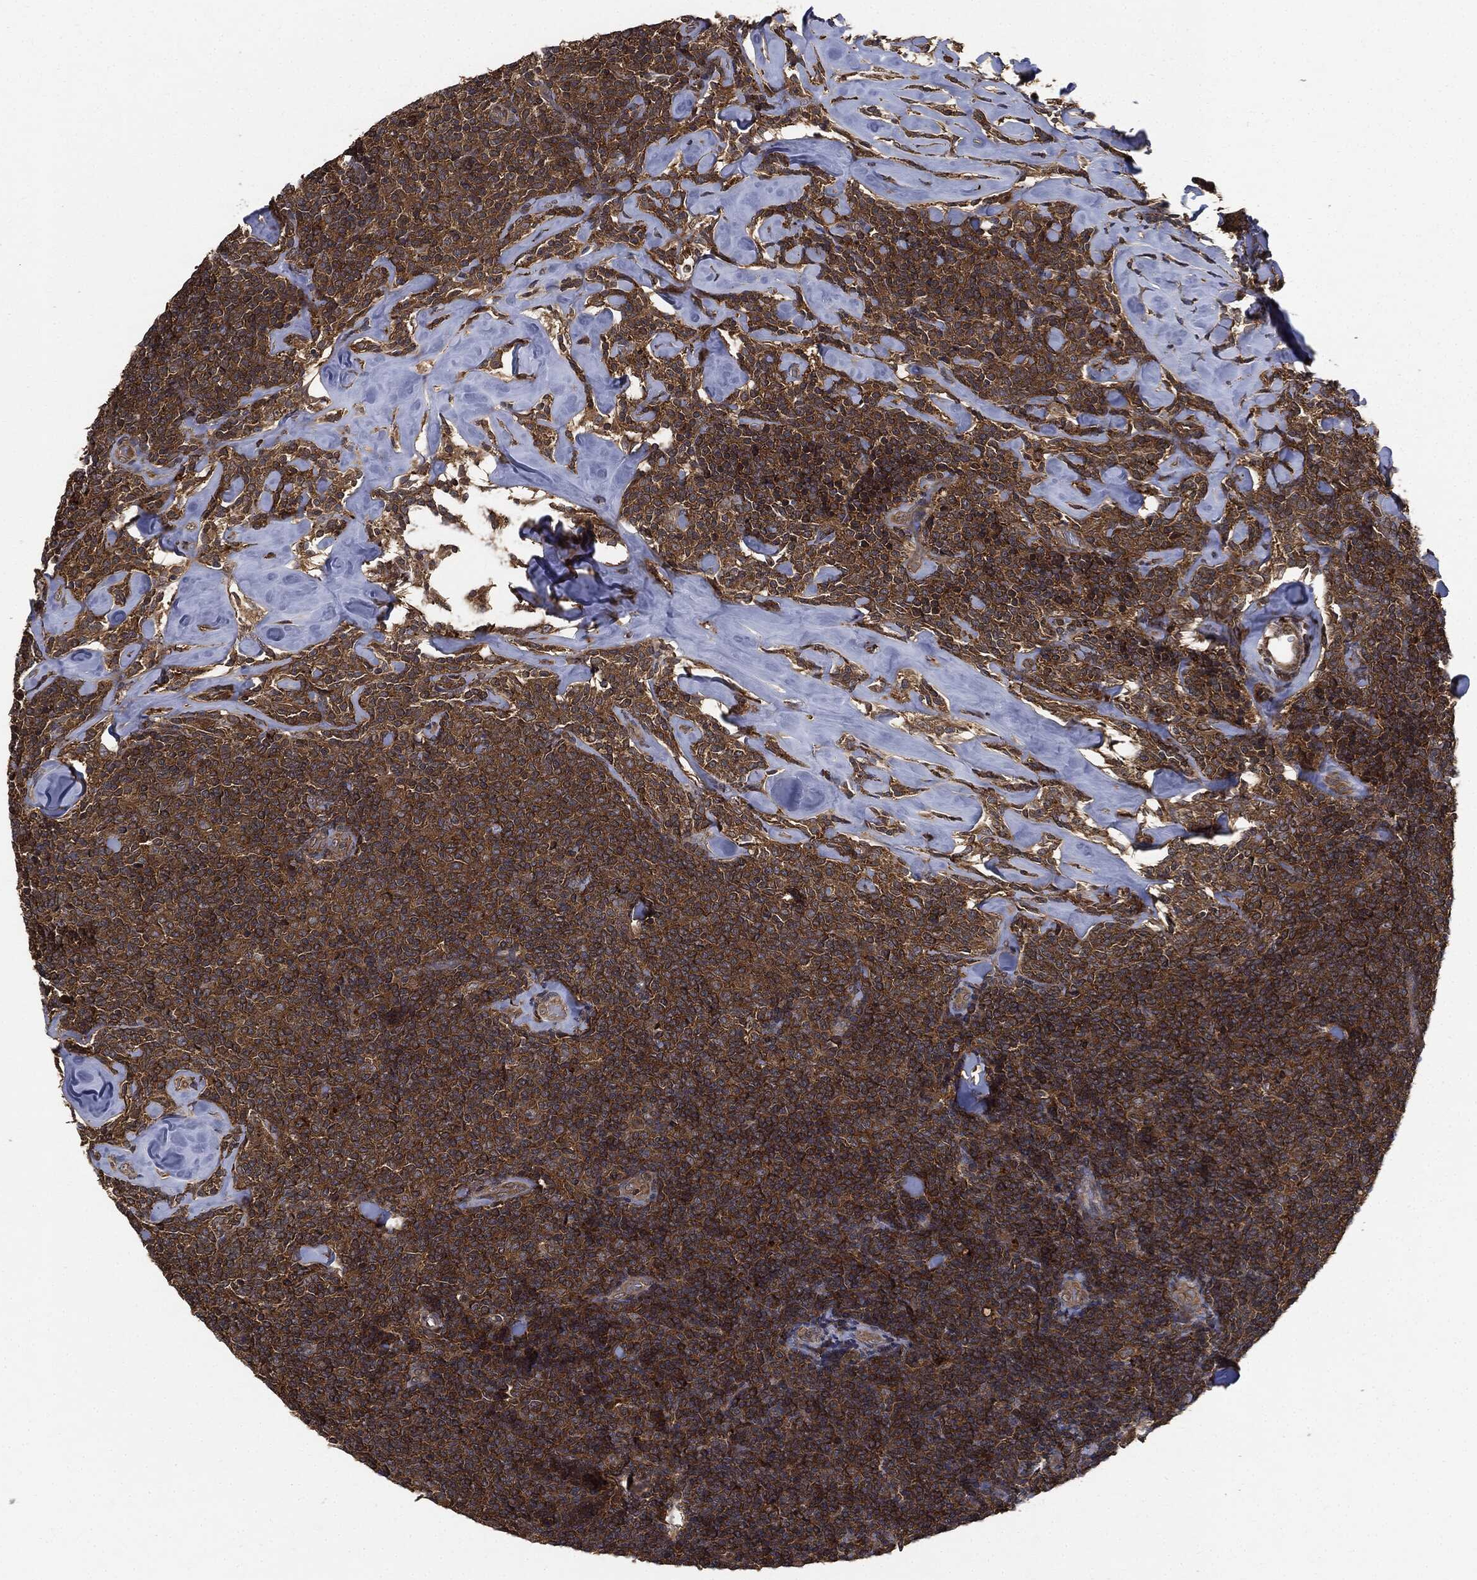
{"staining": {"intensity": "strong", "quantity": ">75%", "location": "cytoplasmic/membranous"}, "tissue": "lymphoma", "cell_type": "Tumor cells", "image_type": "cancer", "snomed": [{"axis": "morphology", "description": "Malignant lymphoma, non-Hodgkin's type, Low grade"}, {"axis": "topography", "description": "Lymph node"}], "caption": "Low-grade malignant lymphoma, non-Hodgkin's type stained for a protein exhibits strong cytoplasmic/membranous positivity in tumor cells.", "gene": "BRAF", "patient": {"sex": "female", "age": 56}}